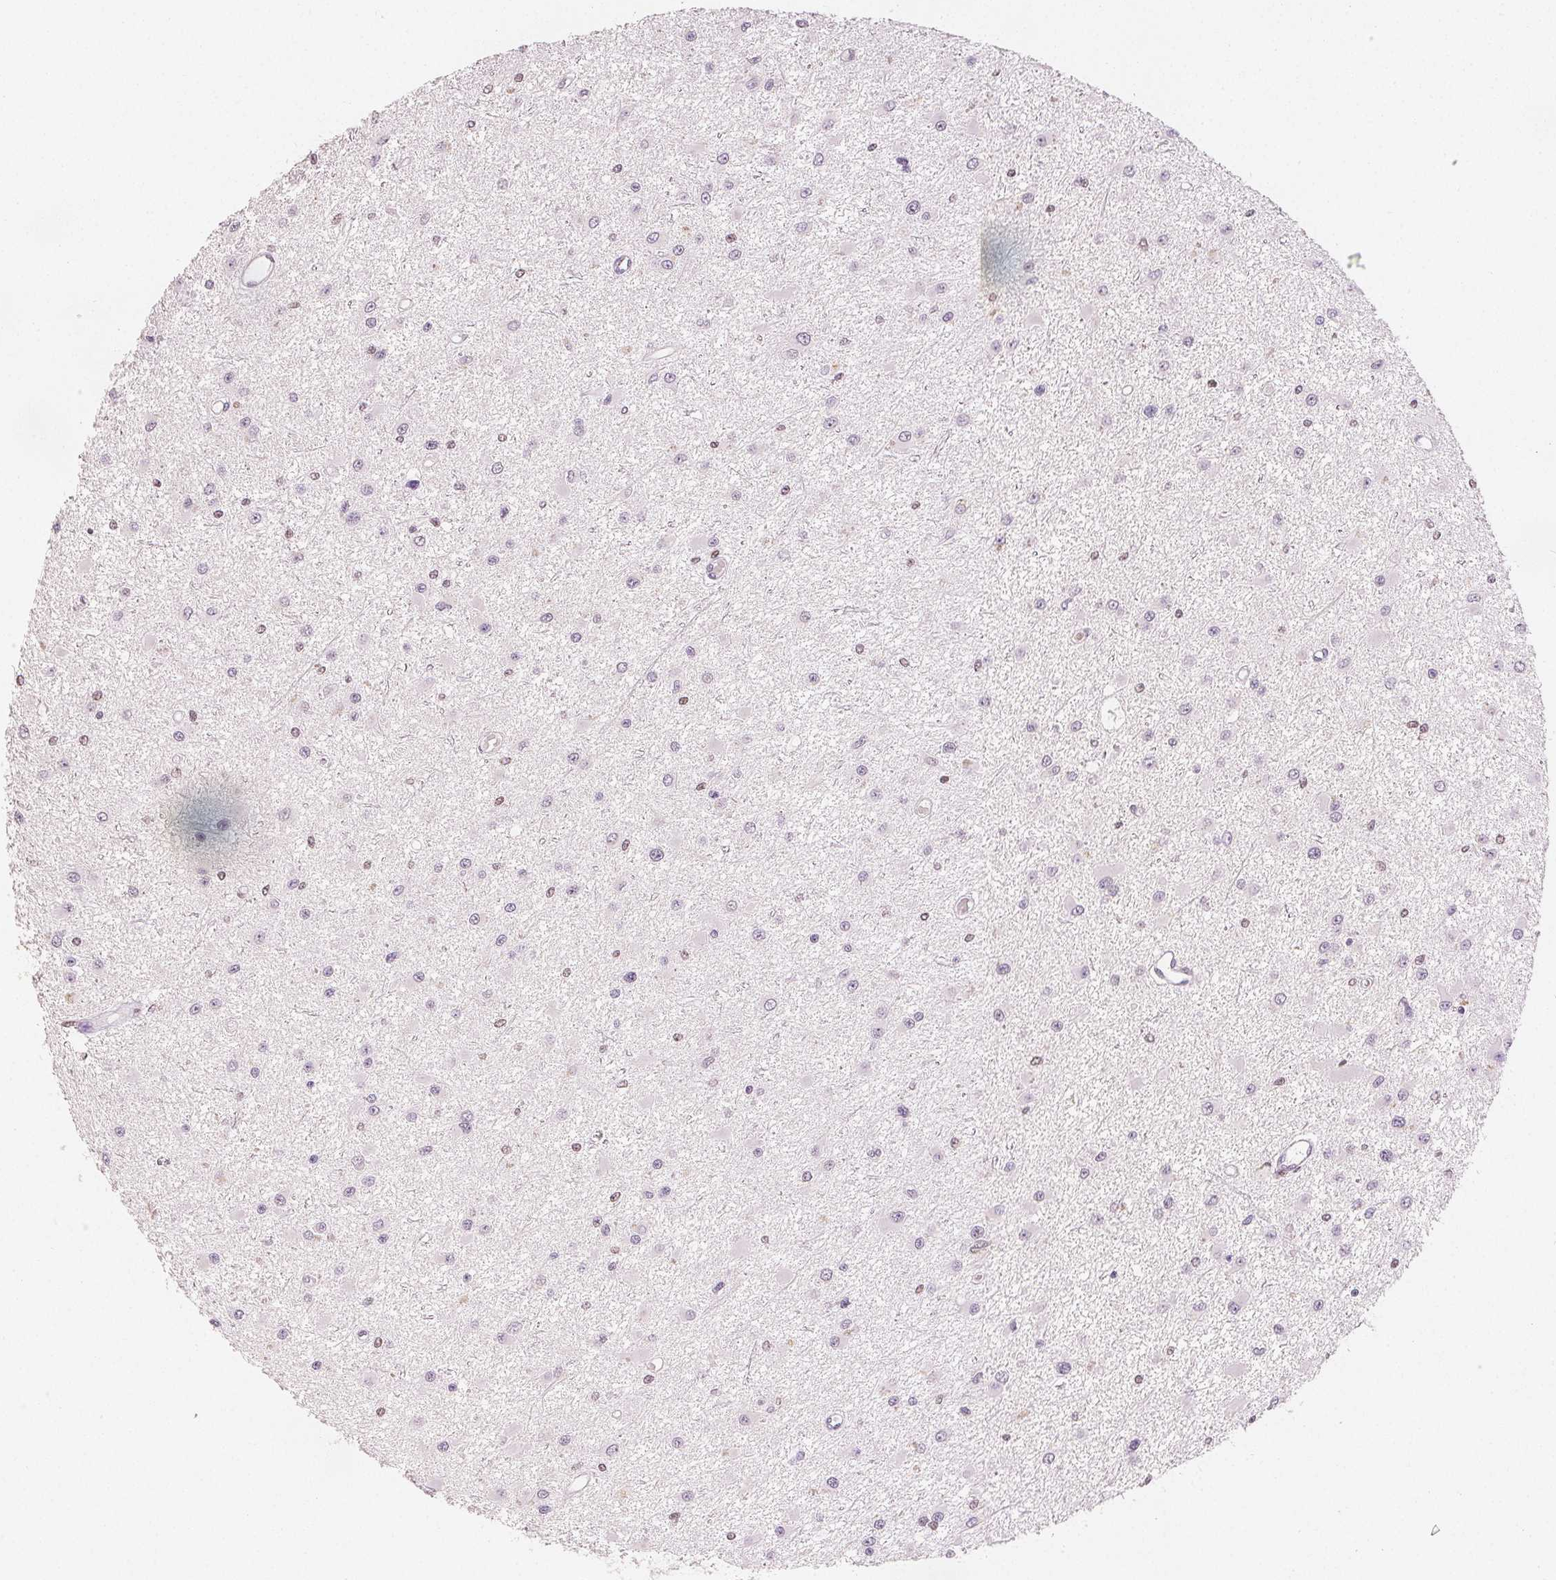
{"staining": {"intensity": "negative", "quantity": "none", "location": "none"}, "tissue": "glioma", "cell_type": "Tumor cells", "image_type": "cancer", "snomed": [{"axis": "morphology", "description": "Glioma, malignant, High grade"}, {"axis": "topography", "description": "Brain"}], "caption": "This is an IHC micrograph of human glioma. There is no expression in tumor cells.", "gene": "RUNX2", "patient": {"sex": "male", "age": 54}}